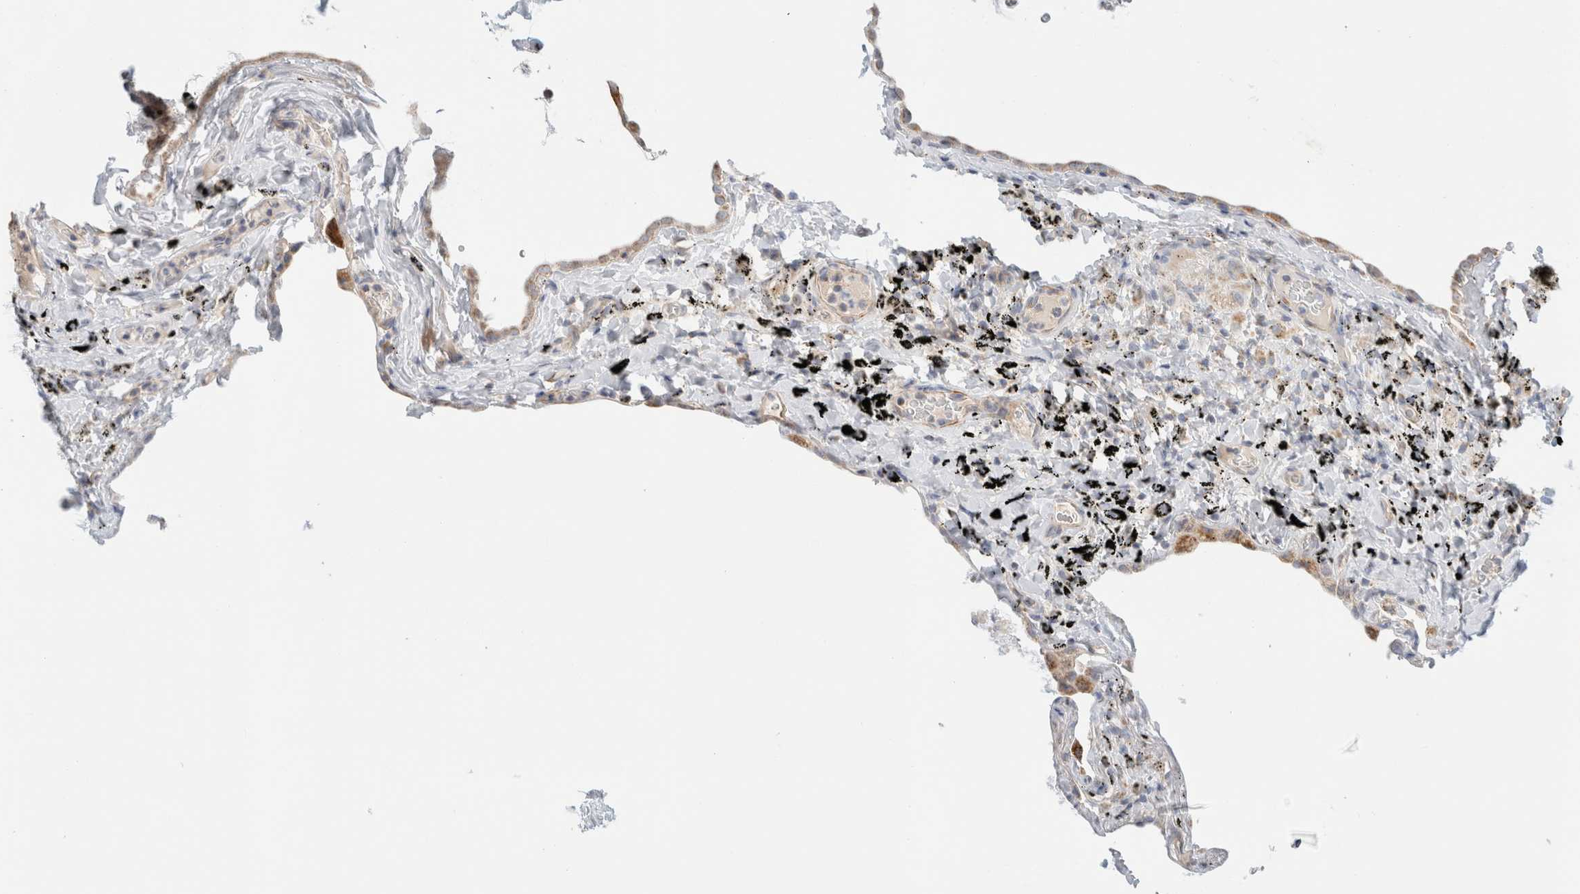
{"staining": {"intensity": "weak", "quantity": "<25%", "location": "cytoplasmic/membranous"}, "tissue": "lung", "cell_type": "Alveolar cells", "image_type": "normal", "snomed": [{"axis": "morphology", "description": "Normal tissue, NOS"}, {"axis": "topography", "description": "Lung"}], "caption": "This is an immunohistochemistry (IHC) micrograph of unremarkable lung. There is no expression in alveolar cells.", "gene": "MRM3", "patient": {"sex": "male", "age": 59}}